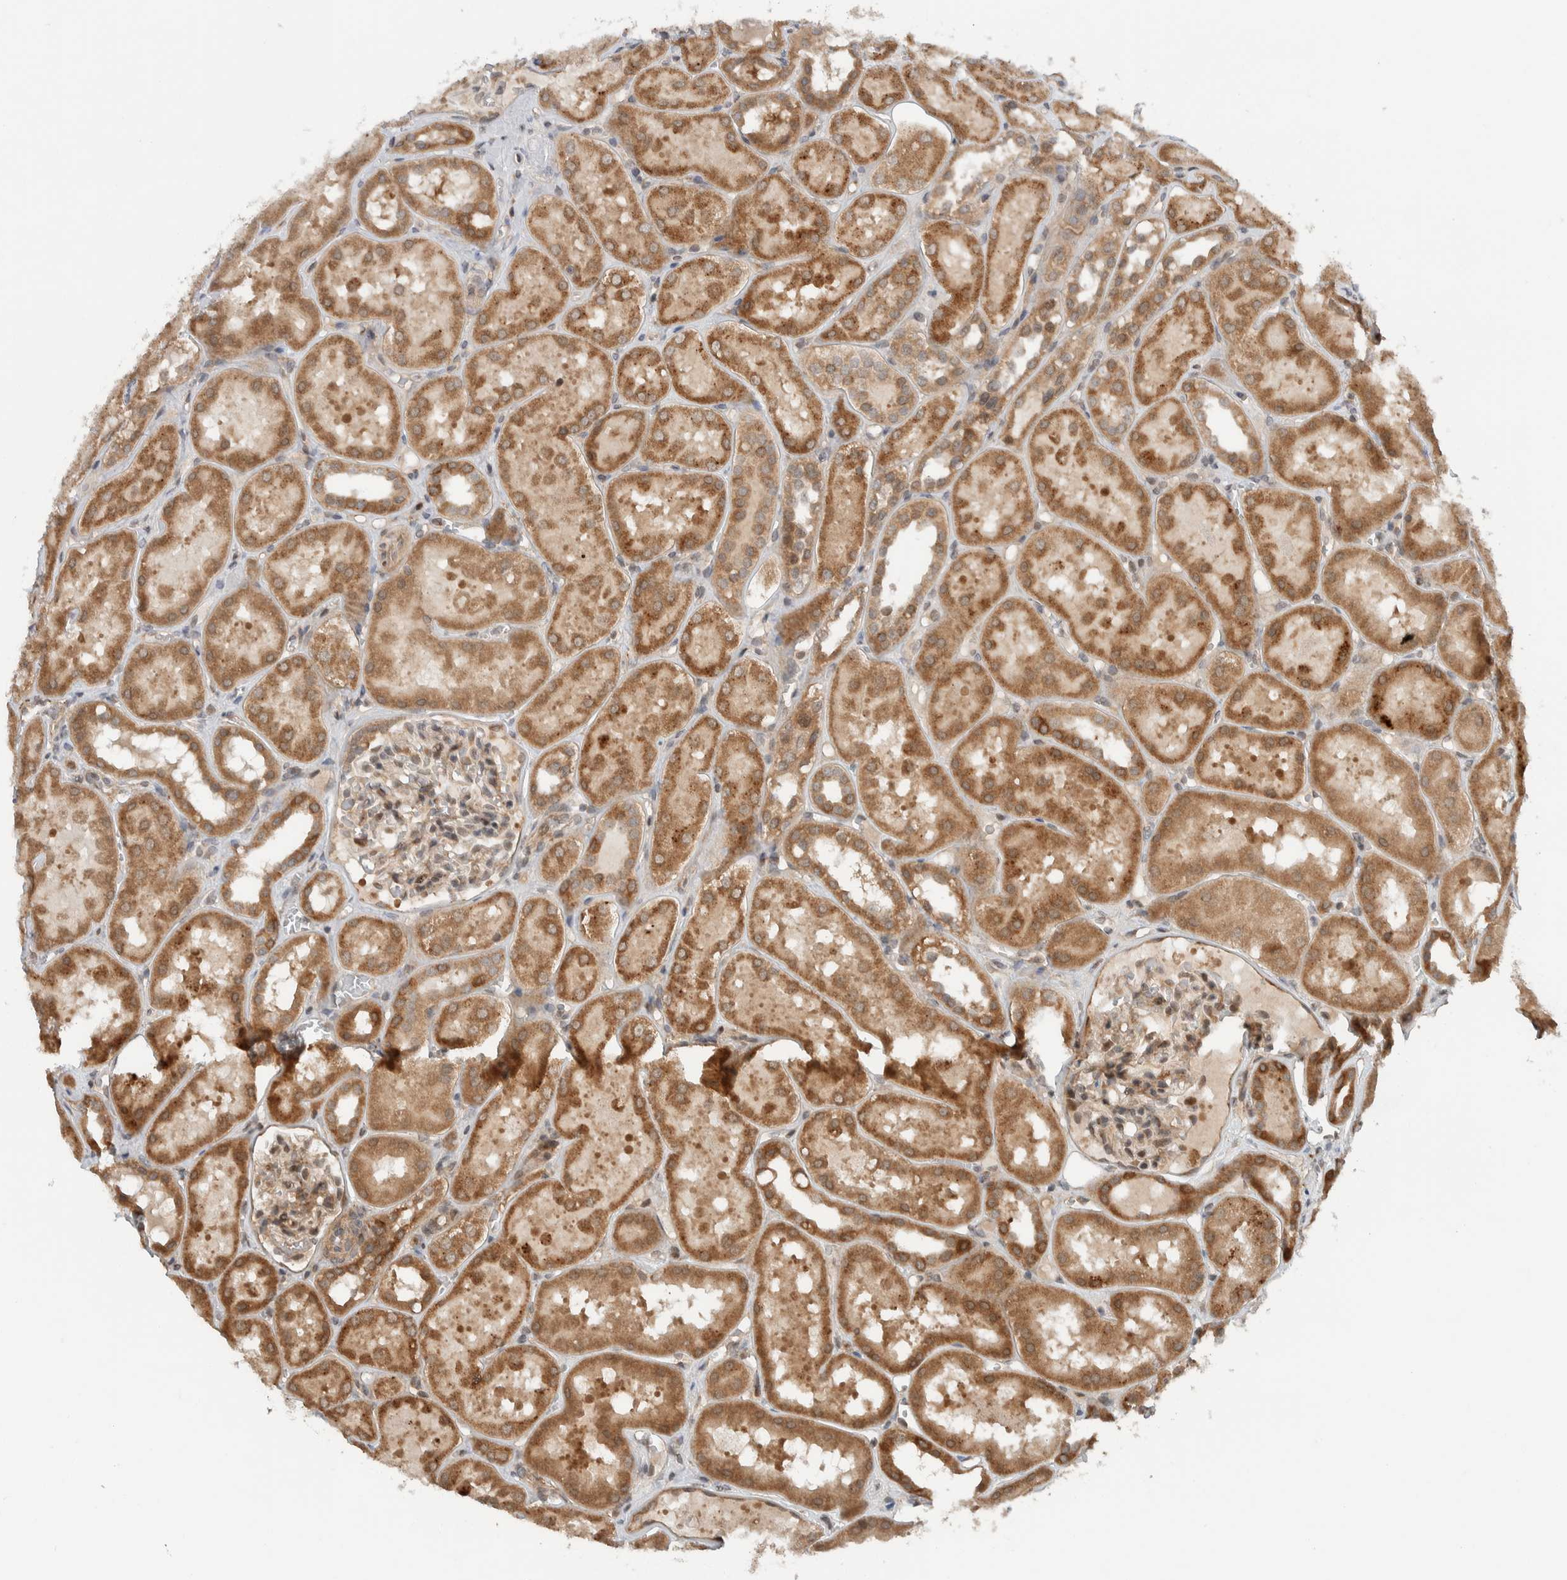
{"staining": {"intensity": "weak", "quantity": ">75%", "location": "cytoplasmic/membranous"}, "tissue": "kidney", "cell_type": "Cells in glomeruli", "image_type": "normal", "snomed": [{"axis": "morphology", "description": "Normal tissue, NOS"}, {"axis": "topography", "description": "Kidney"}, {"axis": "topography", "description": "Urinary bladder"}], "caption": "Immunohistochemistry histopathology image of normal human kidney stained for a protein (brown), which shows low levels of weak cytoplasmic/membranous positivity in approximately >75% of cells in glomeruli.", "gene": "KLHL6", "patient": {"sex": "male", "age": 16}}